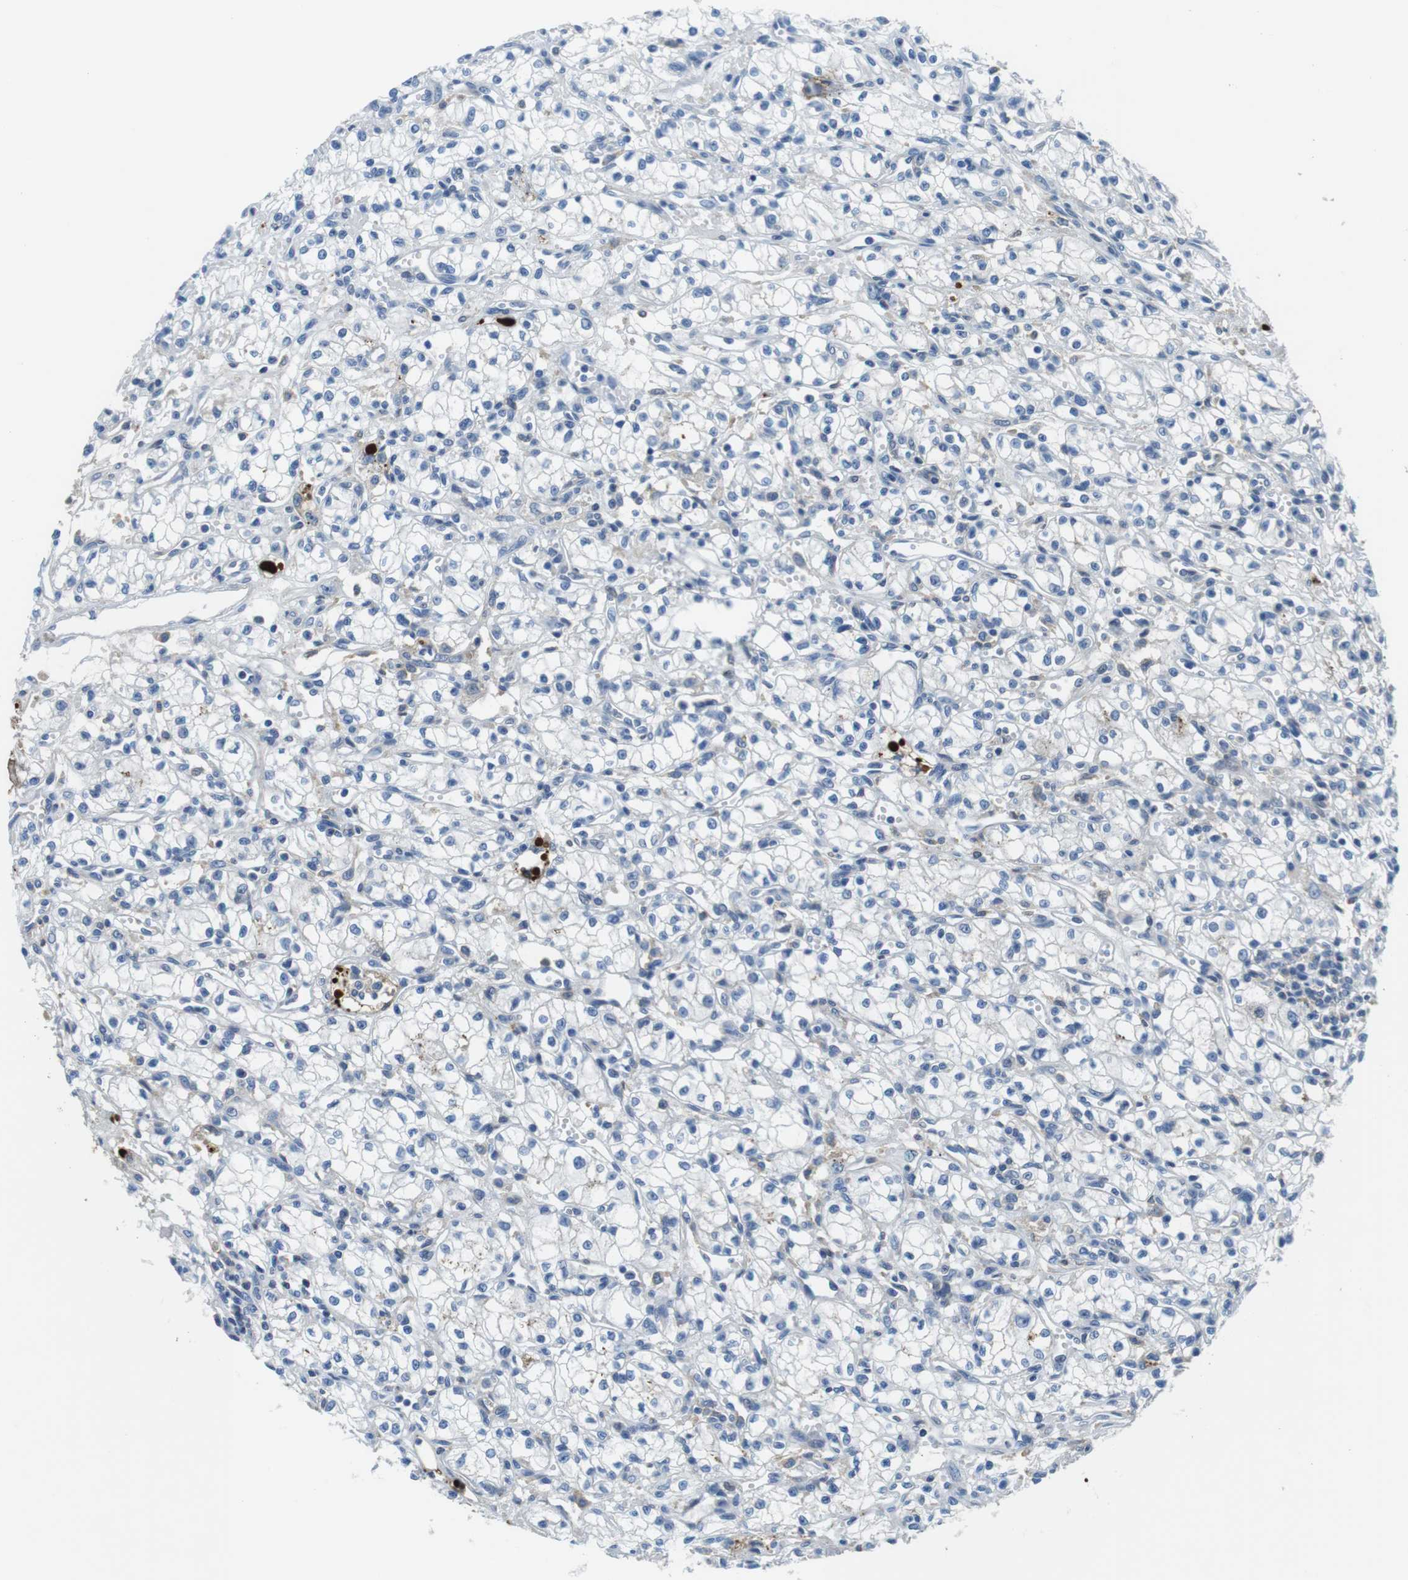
{"staining": {"intensity": "negative", "quantity": "none", "location": "none"}, "tissue": "renal cancer", "cell_type": "Tumor cells", "image_type": "cancer", "snomed": [{"axis": "morphology", "description": "Normal tissue, NOS"}, {"axis": "morphology", "description": "Adenocarcinoma, NOS"}, {"axis": "topography", "description": "Kidney"}], "caption": "This is an immunohistochemistry image of adenocarcinoma (renal). There is no staining in tumor cells.", "gene": "IGKC", "patient": {"sex": "male", "age": 59}}